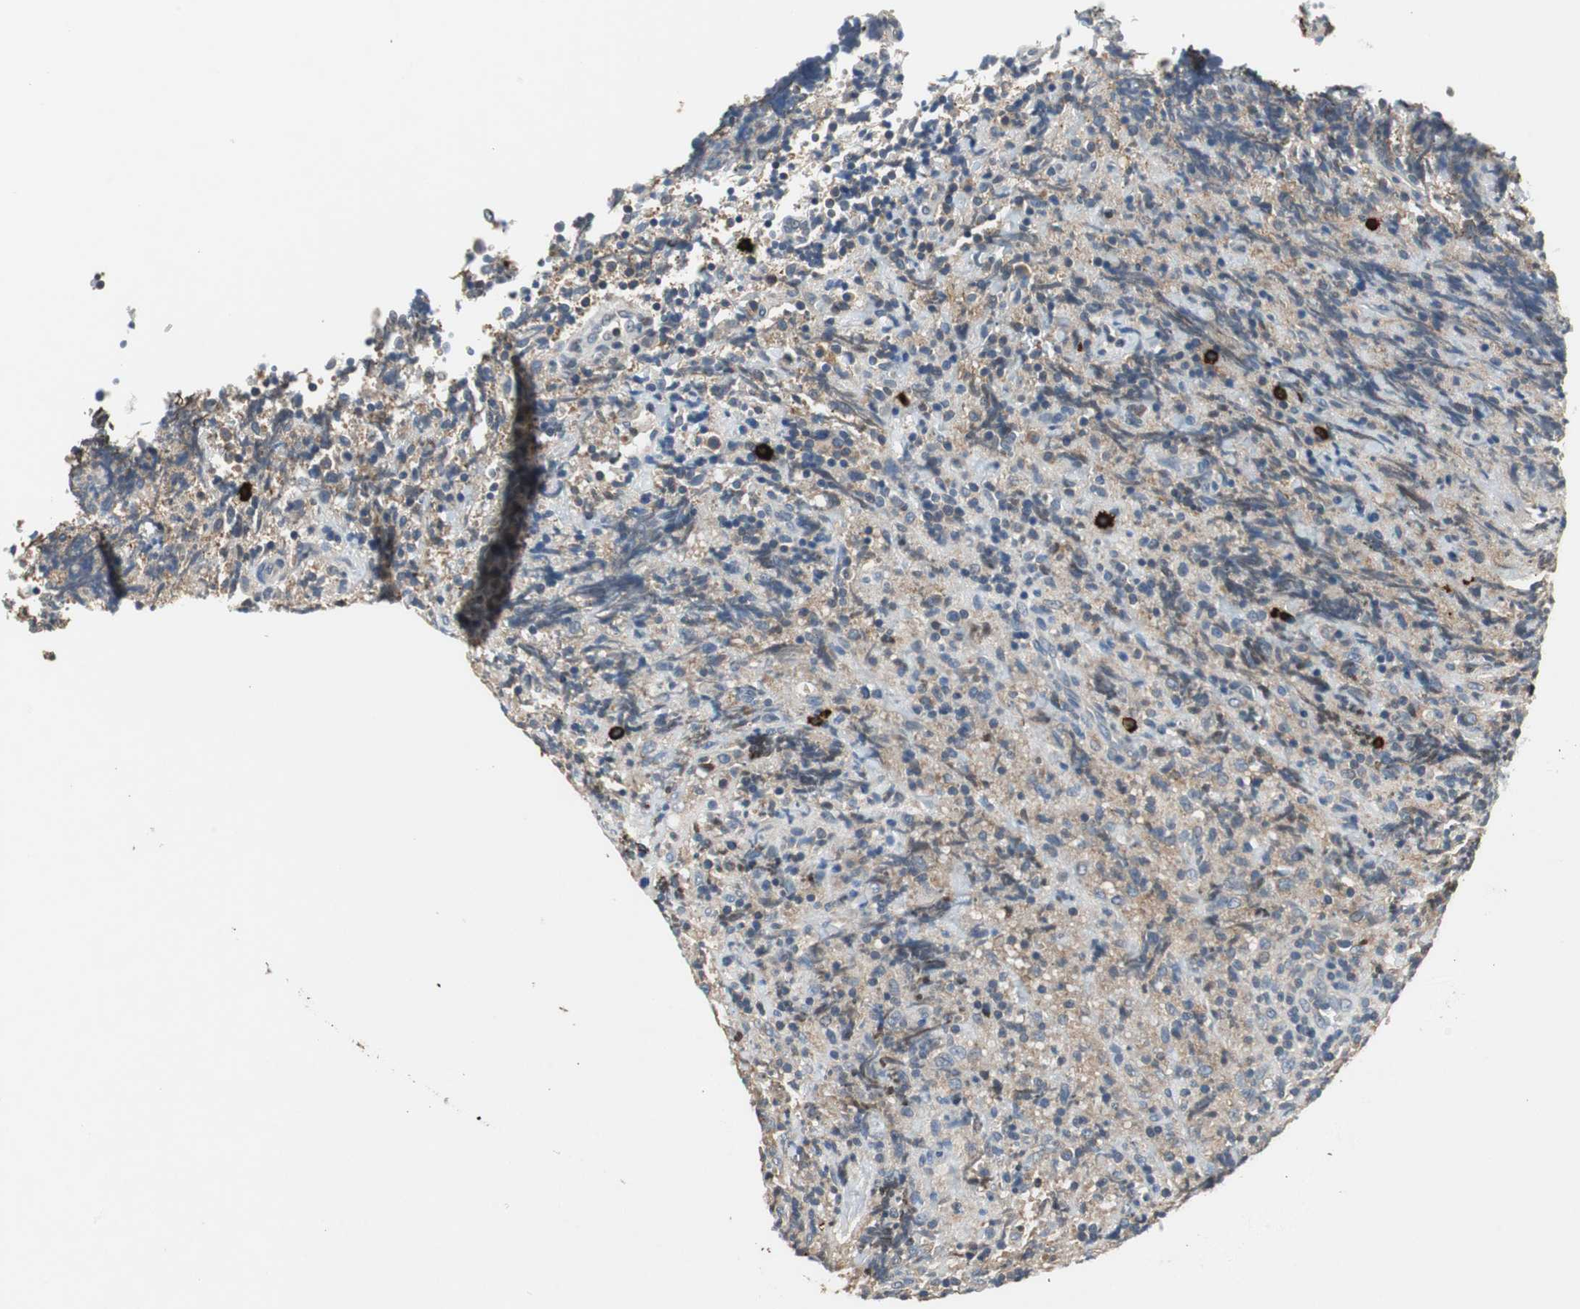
{"staining": {"intensity": "weak", "quantity": ">75%", "location": "cytoplasmic/membranous"}, "tissue": "lymphoma", "cell_type": "Tumor cells", "image_type": "cancer", "snomed": [{"axis": "morphology", "description": "Malignant lymphoma, non-Hodgkin's type, High grade"}, {"axis": "topography", "description": "Tonsil"}], "caption": "IHC micrograph of human lymphoma stained for a protein (brown), which reveals low levels of weak cytoplasmic/membranous positivity in about >75% of tumor cells.", "gene": "SLC19A2", "patient": {"sex": "female", "age": 36}}